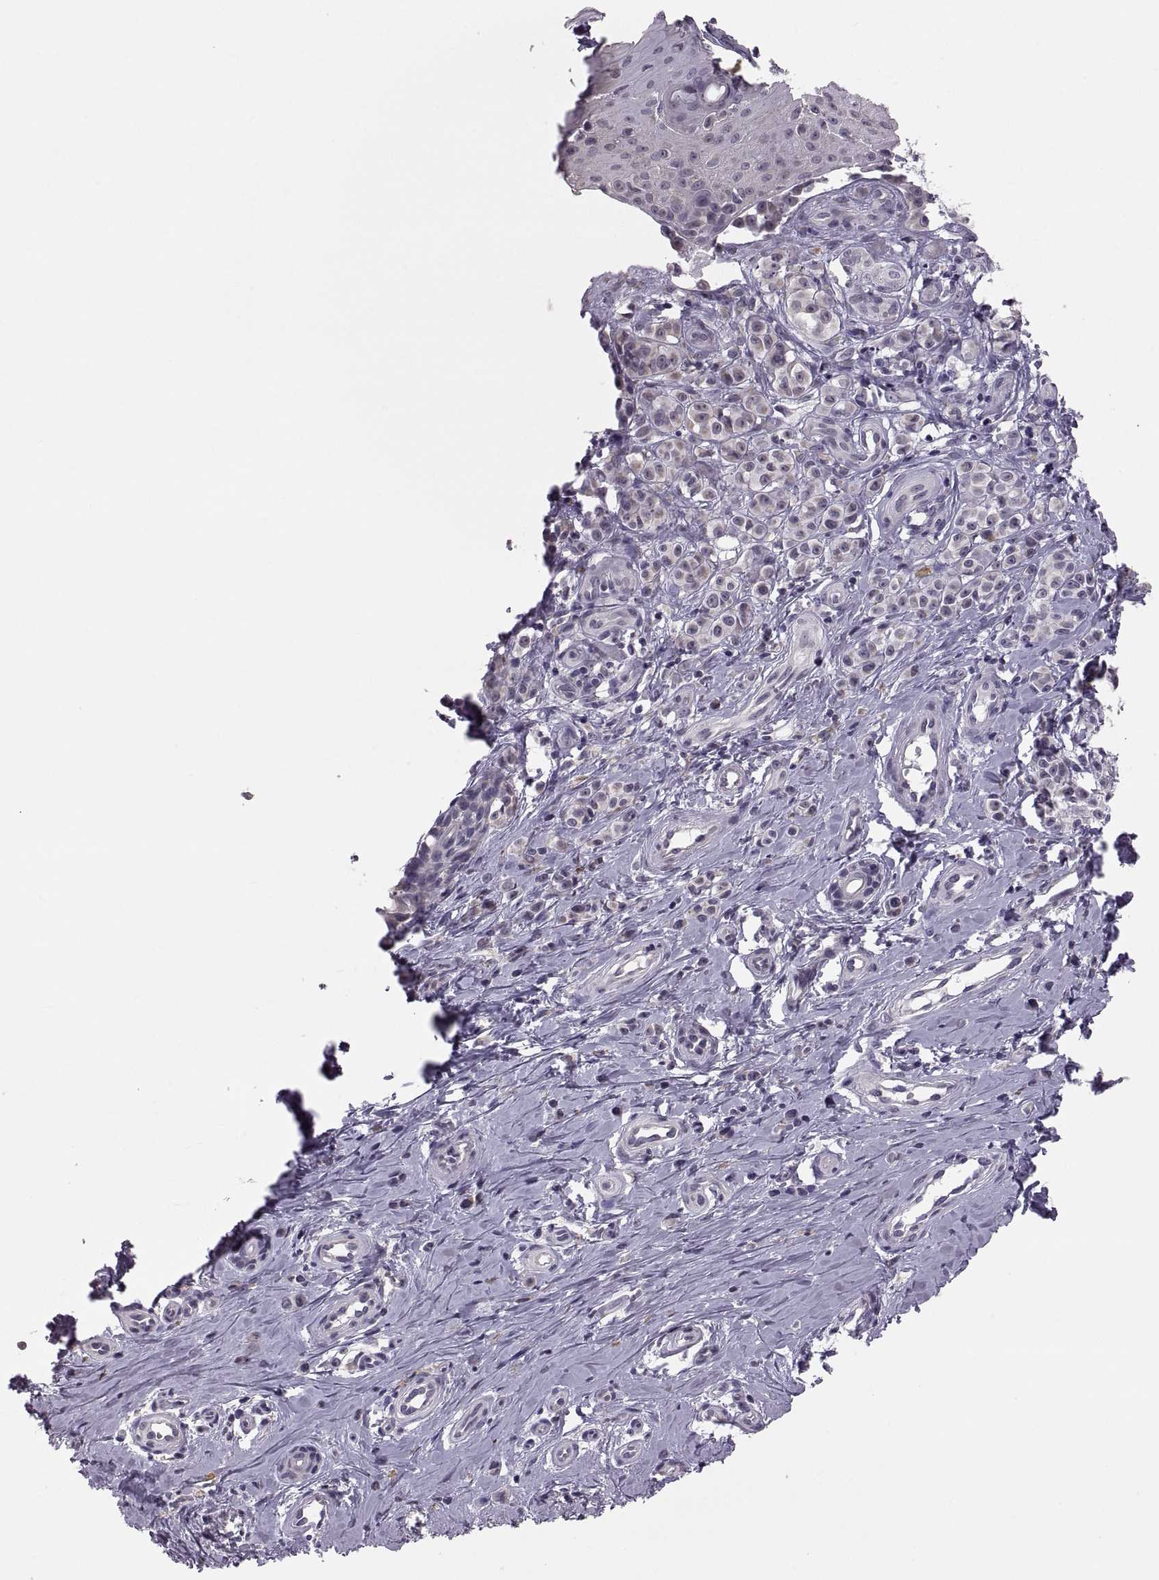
{"staining": {"intensity": "negative", "quantity": "none", "location": "none"}, "tissue": "melanoma", "cell_type": "Tumor cells", "image_type": "cancer", "snomed": [{"axis": "morphology", "description": "Malignant melanoma, NOS"}, {"axis": "topography", "description": "Skin"}], "caption": "High power microscopy micrograph of an IHC photomicrograph of malignant melanoma, revealing no significant expression in tumor cells.", "gene": "ADH6", "patient": {"sex": "female", "age": 76}}